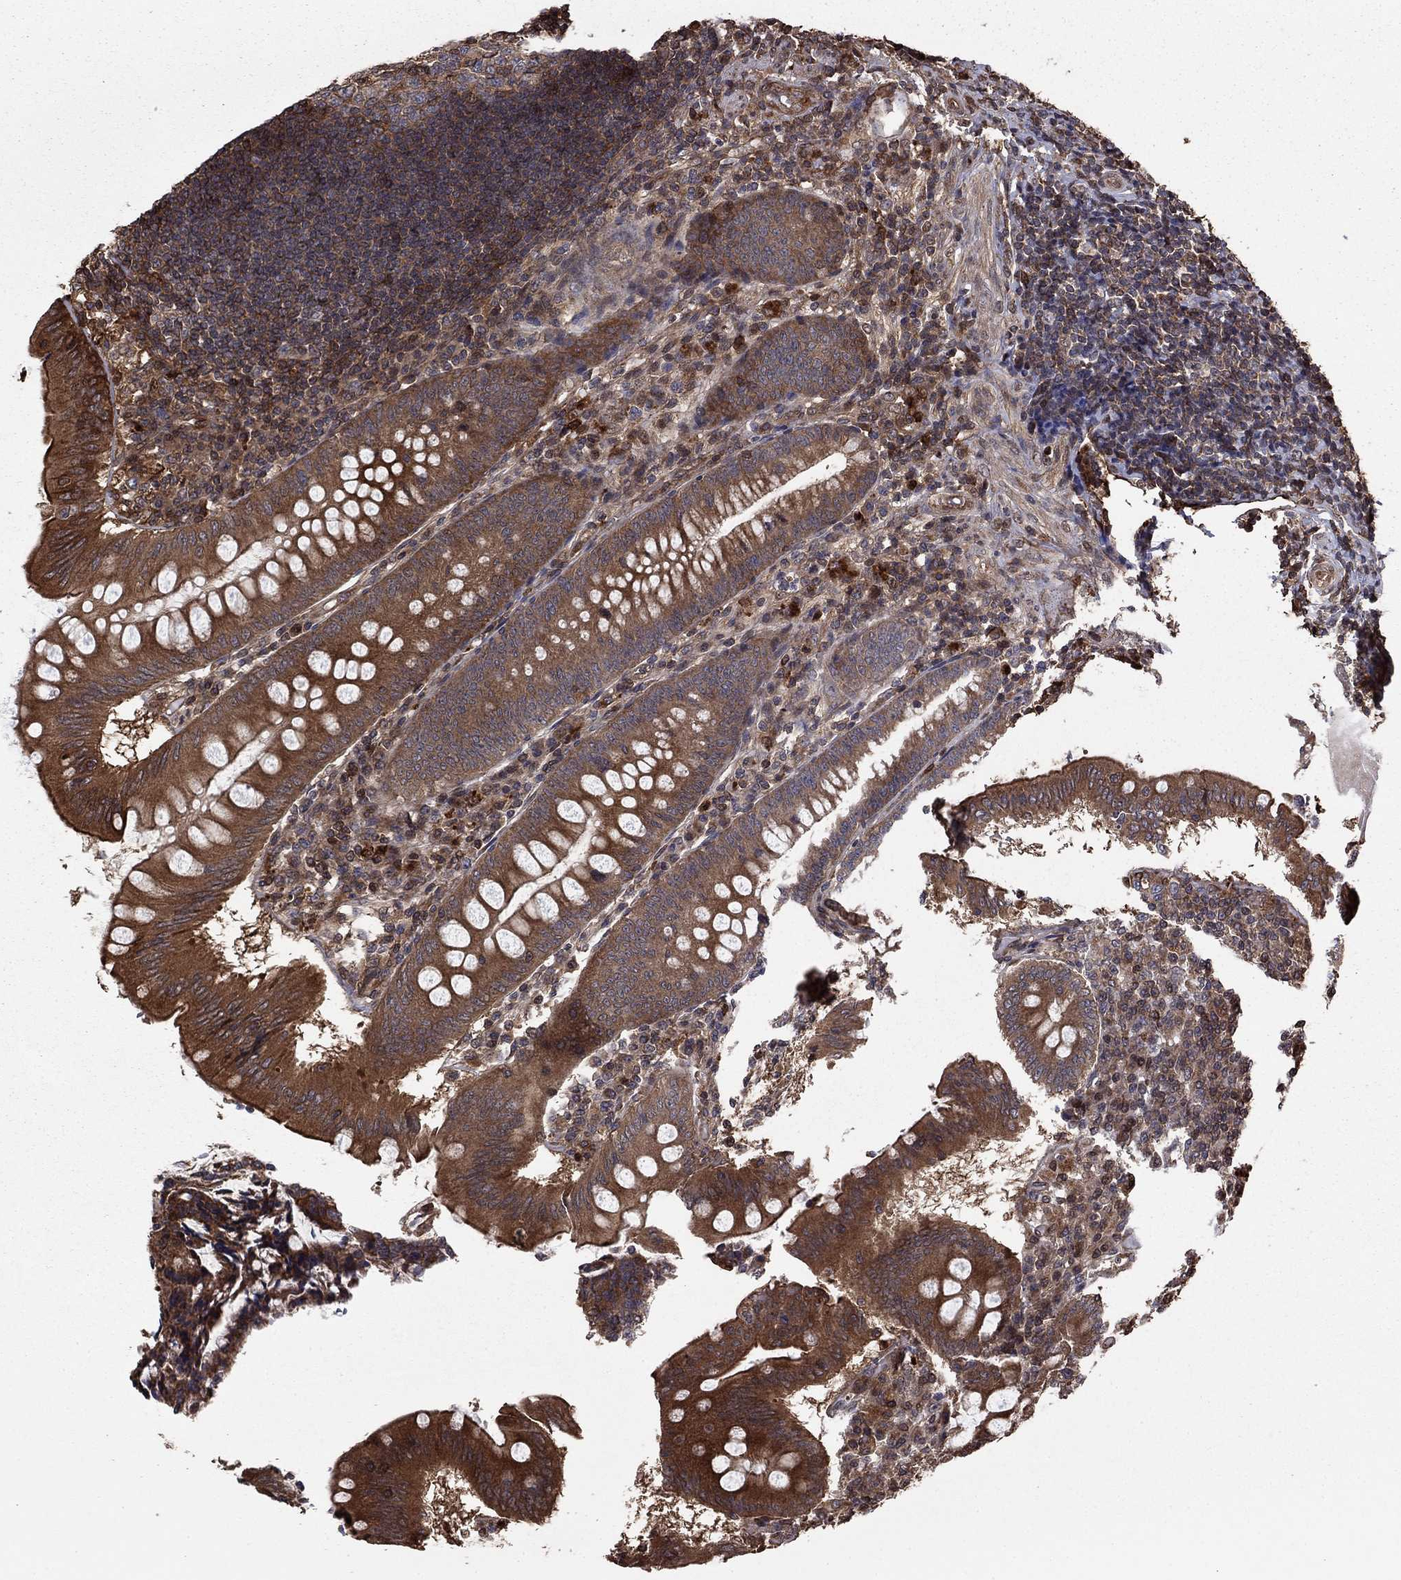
{"staining": {"intensity": "moderate", "quantity": ">75%", "location": "cytoplasmic/membranous"}, "tissue": "appendix", "cell_type": "Glandular cells", "image_type": "normal", "snomed": [{"axis": "morphology", "description": "Normal tissue, NOS"}, {"axis": "morphology", "description": "Inflammation, NOS"}, {"axis": "topography", "description": "Appendix"}], "caption": "Glandular cells exhibit medium levels of moderate cytoplasmic/membranous positivity in approximately >75% of cells in benign appendix.", "gene": "GYG1", "patient": {"sex": "male", "age": 16}}